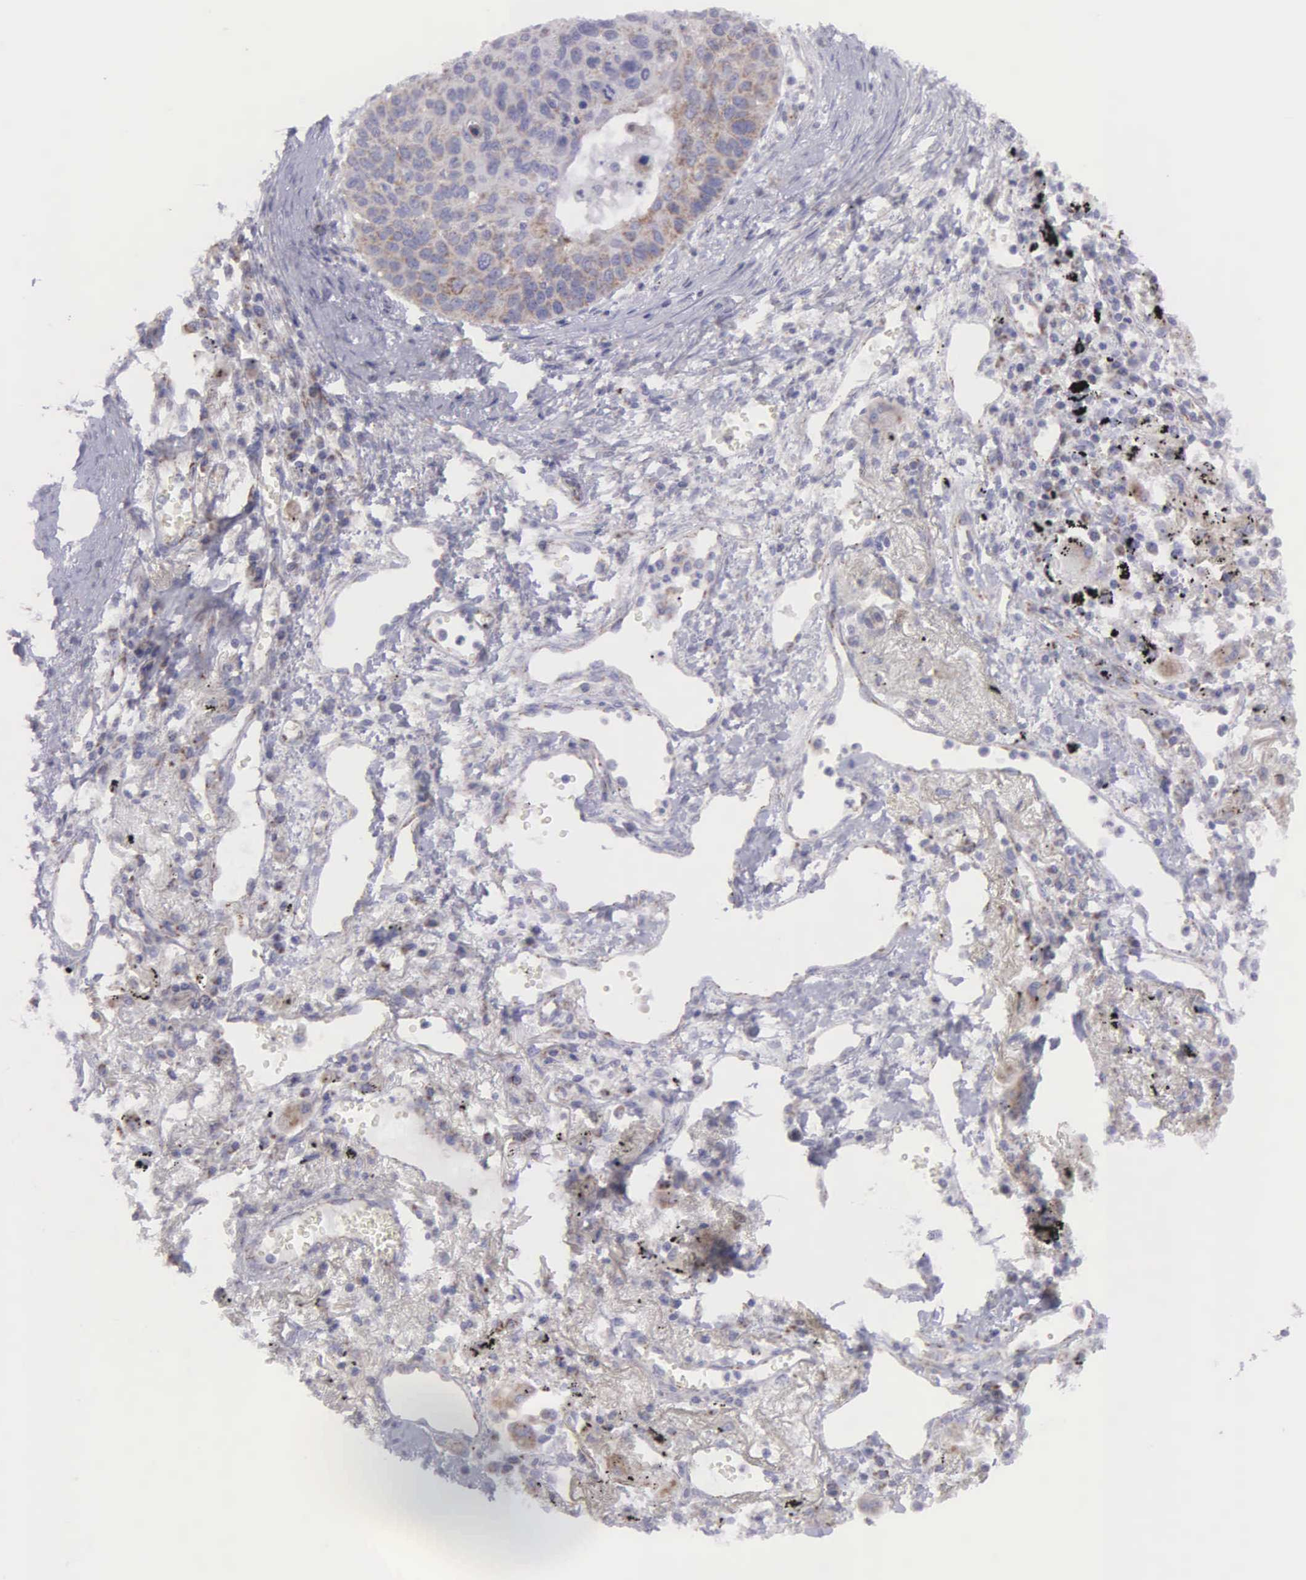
{"staining": {"intensity": "weak", "quantity": "25%-75%", "location": "cytoplasmic/membranous"}, "tissue": "lung cancer", "cell_type": "Tumor cells", "image_type": "cancer", "snomed": [{"axis": "morphology", "description": "Squamous cell carcinoma, NOS"}, {"axis": "topography", "description": "Lung"}], "caption": "An immunohistochemistry image of tumor tissue is shown. Protein staining in brown labels weak cytoplasmic/membranous positivity in lung cancer (squamous cell carcinoma) within tumor cells.", "gene": "SYNJ2BP", "patient": {"sex": "male", "age": 71}}